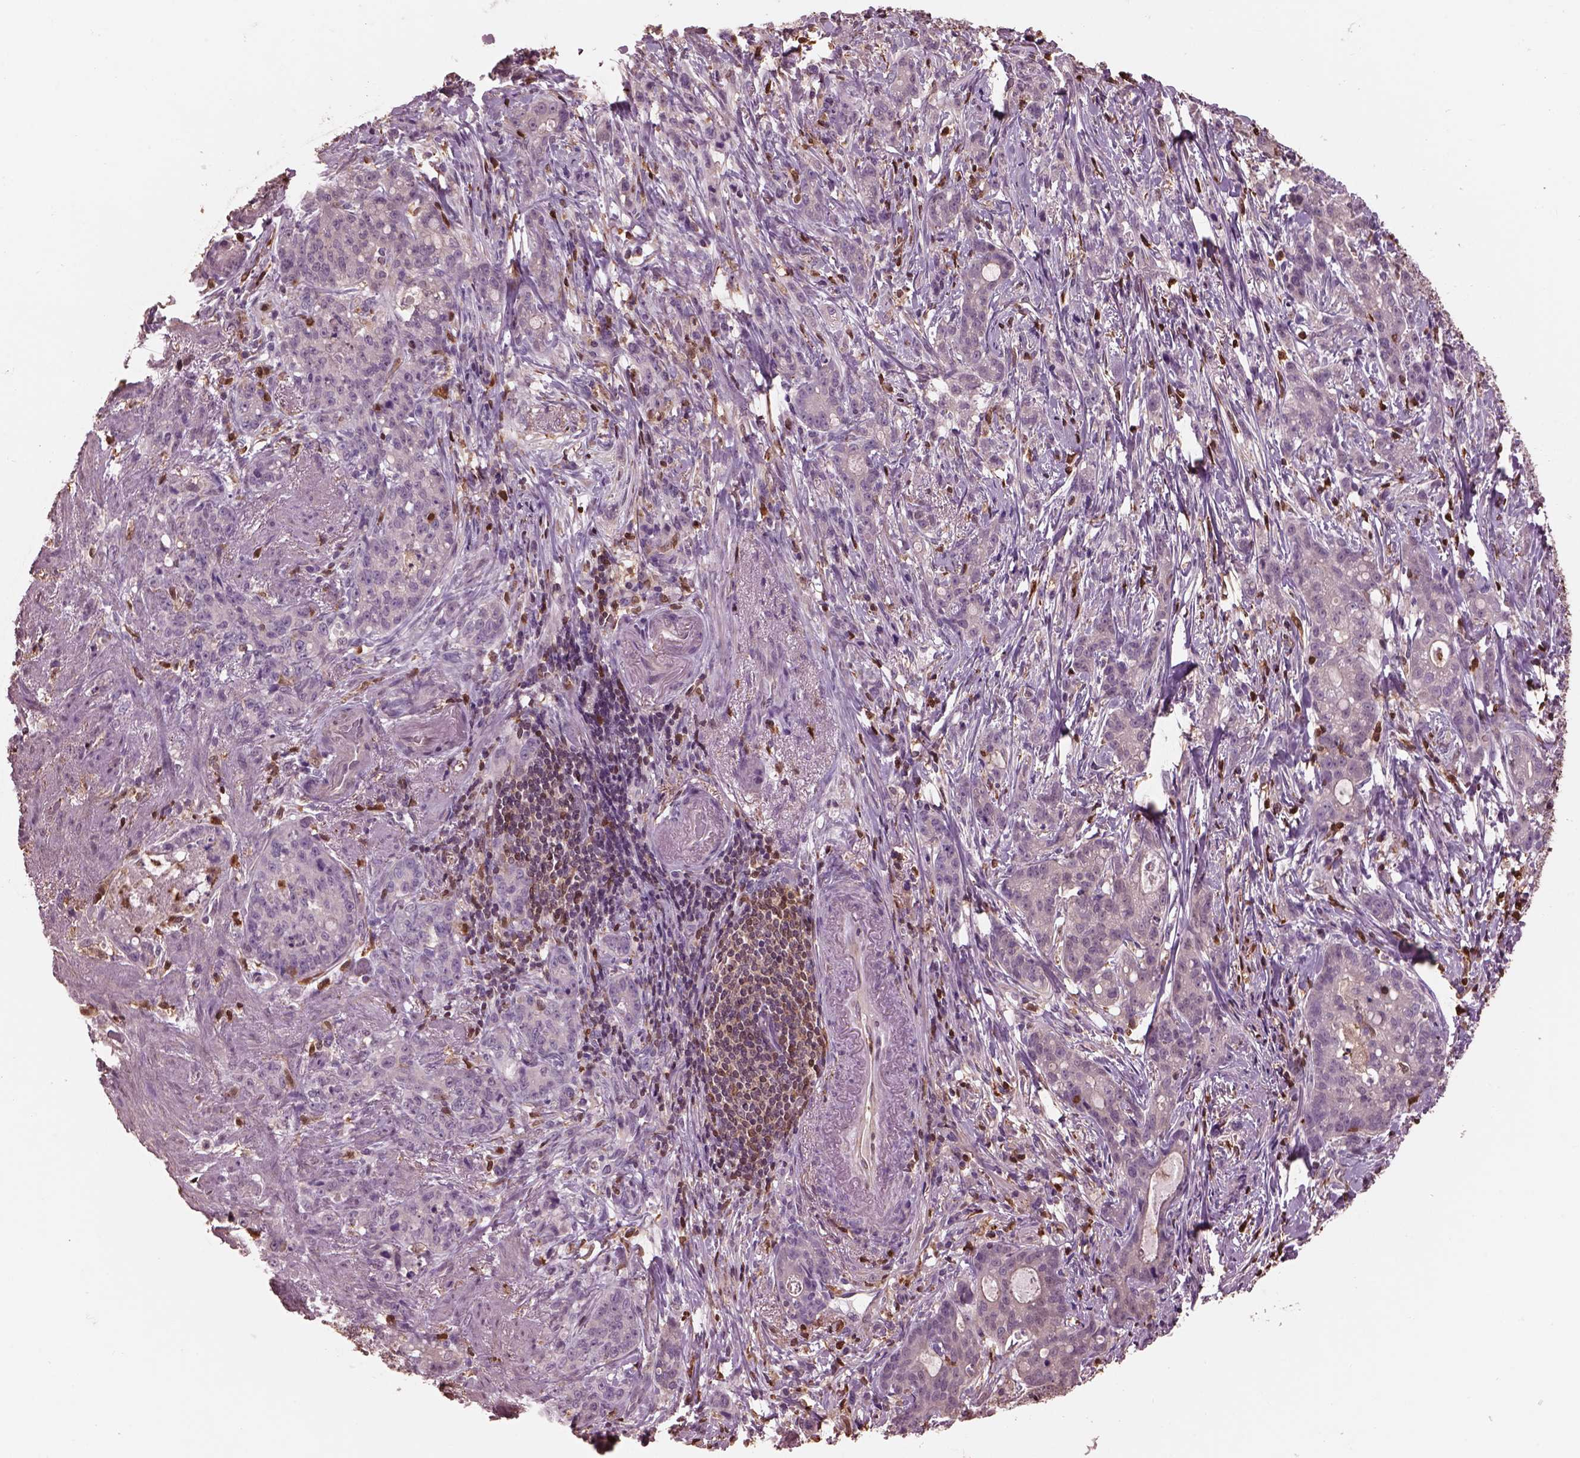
{"staining": {"intensity": "negative", "quantity": "none", "location": "none"}, "tissue": "stomach cancer", "cell_type": "Tumor cells", "image_type": "cancer", "snomed": [{"axis": "morphology", "description": "Adenocarcinoma, NOS"}, {"axis": "topography", "description": "Stomach, lower"}], "caption": "IHC of stomach cancer (adenocarcinoma) reveals no staining in tumor cells.", "gene": "IL31RA", "patient": {"sex": "male", "age": 88}}